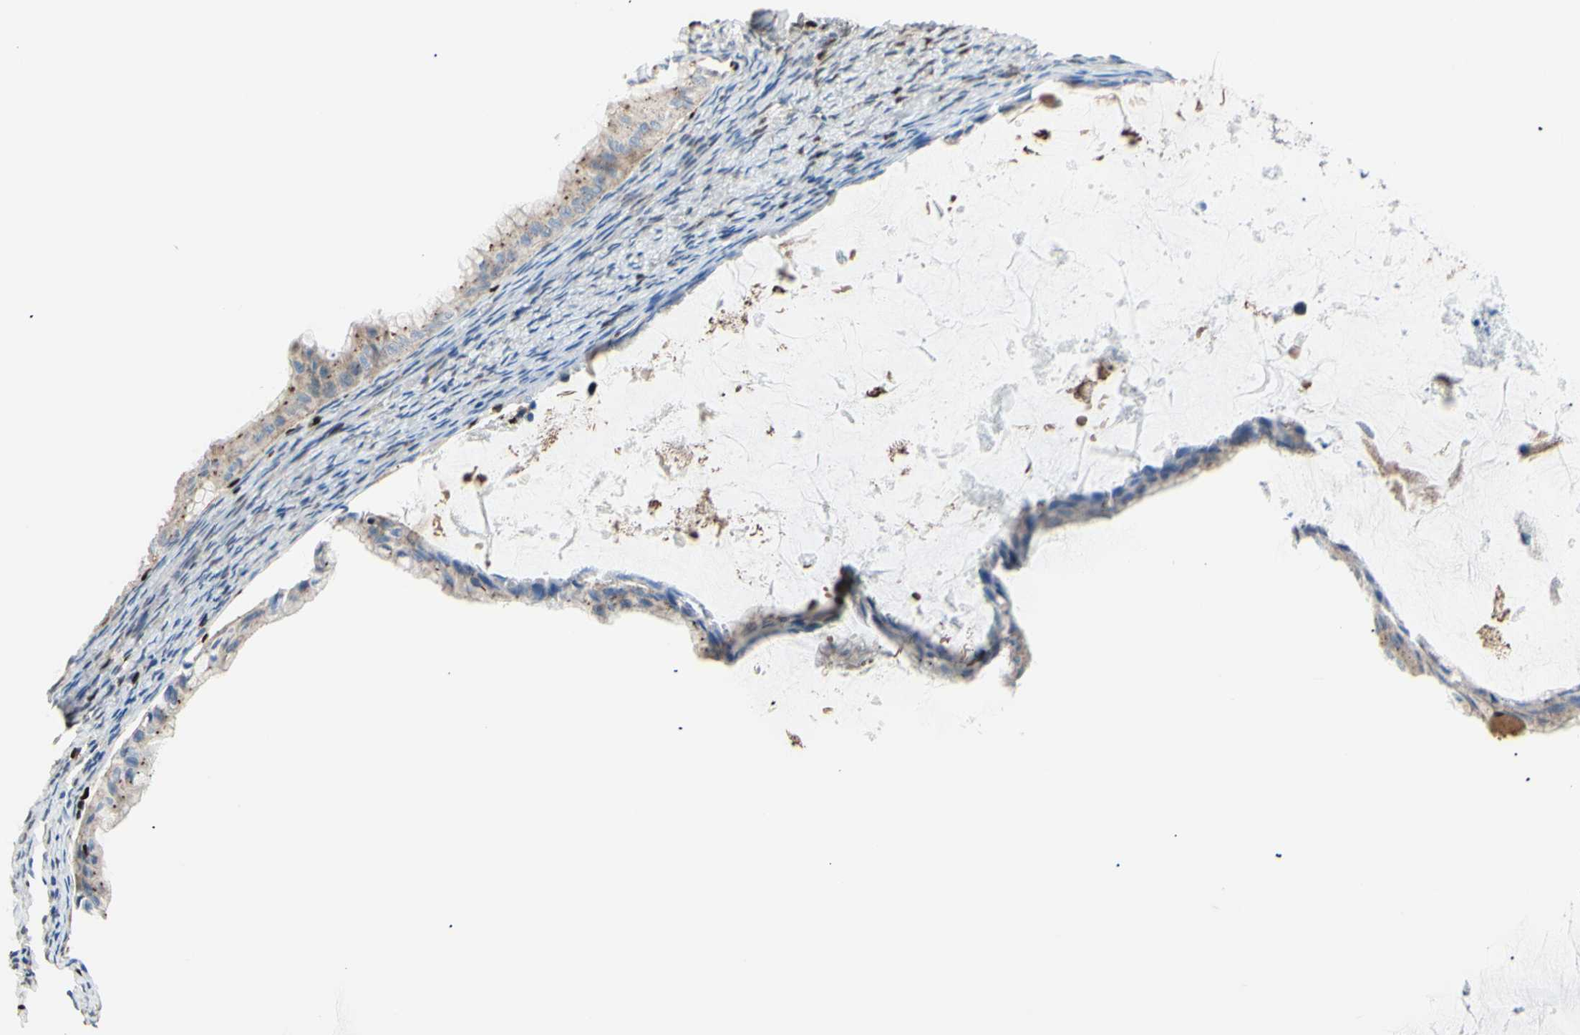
{"staining": {"intensity": "weak", "quantity": ">75%", "location": "cytoplasmic/membranous"}, "tissue": "ovarian cancer", "cell_type": "Tumor cells", "image_type": "cancer", "snomed": [{"axis": "morphology", "description": "Cystadenocarcinoma, mucinous, NOS"}, {"axis": "topography", "description": "Ovary"}], "caption": "Tumor cells exhibit weak cytoplasmic/membranous positivity in approximately >75% of cells in ovarian cancer (mucinous cystadenocarcinoma).", "gene": "EED", "patient": {"sex": "female", "age": 61}}